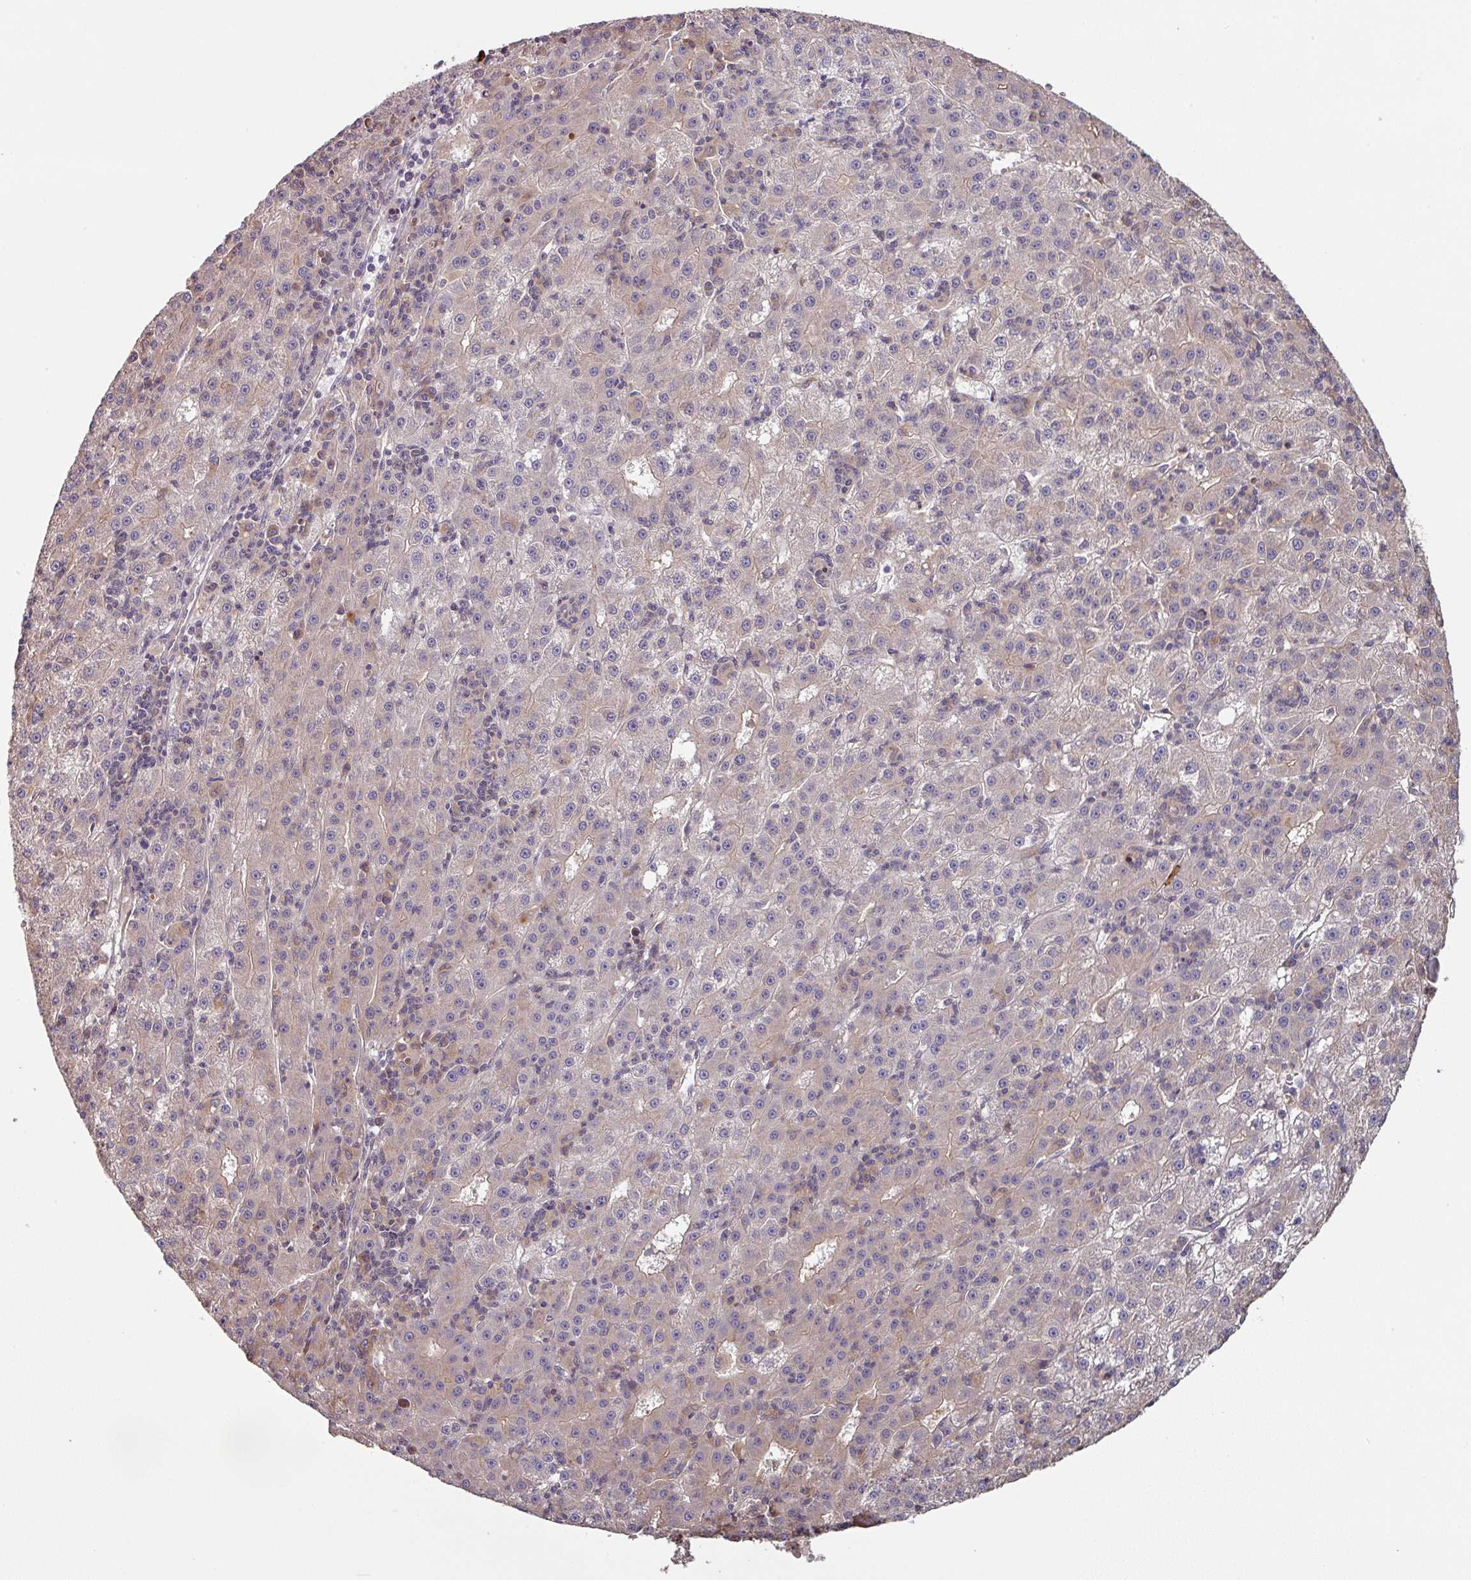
{"staining": {"intensity": "negative", "quantity": "none", "location": "none"}, "tissue": "liver cancer", "cell_type": "Tumor cells", "image_type": "cancer", "snomed": [{"axis": "morphology", "description": "Carcinoma, Hepatocellular, NOS"}, {"axis": "topography", "description": "Liver"}], "caption": "Human liver cancer (hepatocellular carcinoma) stained for a protein using immunohistochemistry (IHC) demonstrates no staining in tumor cells.", "gene": "SIK1", "patient": {"sex": "male", "age": 76}}